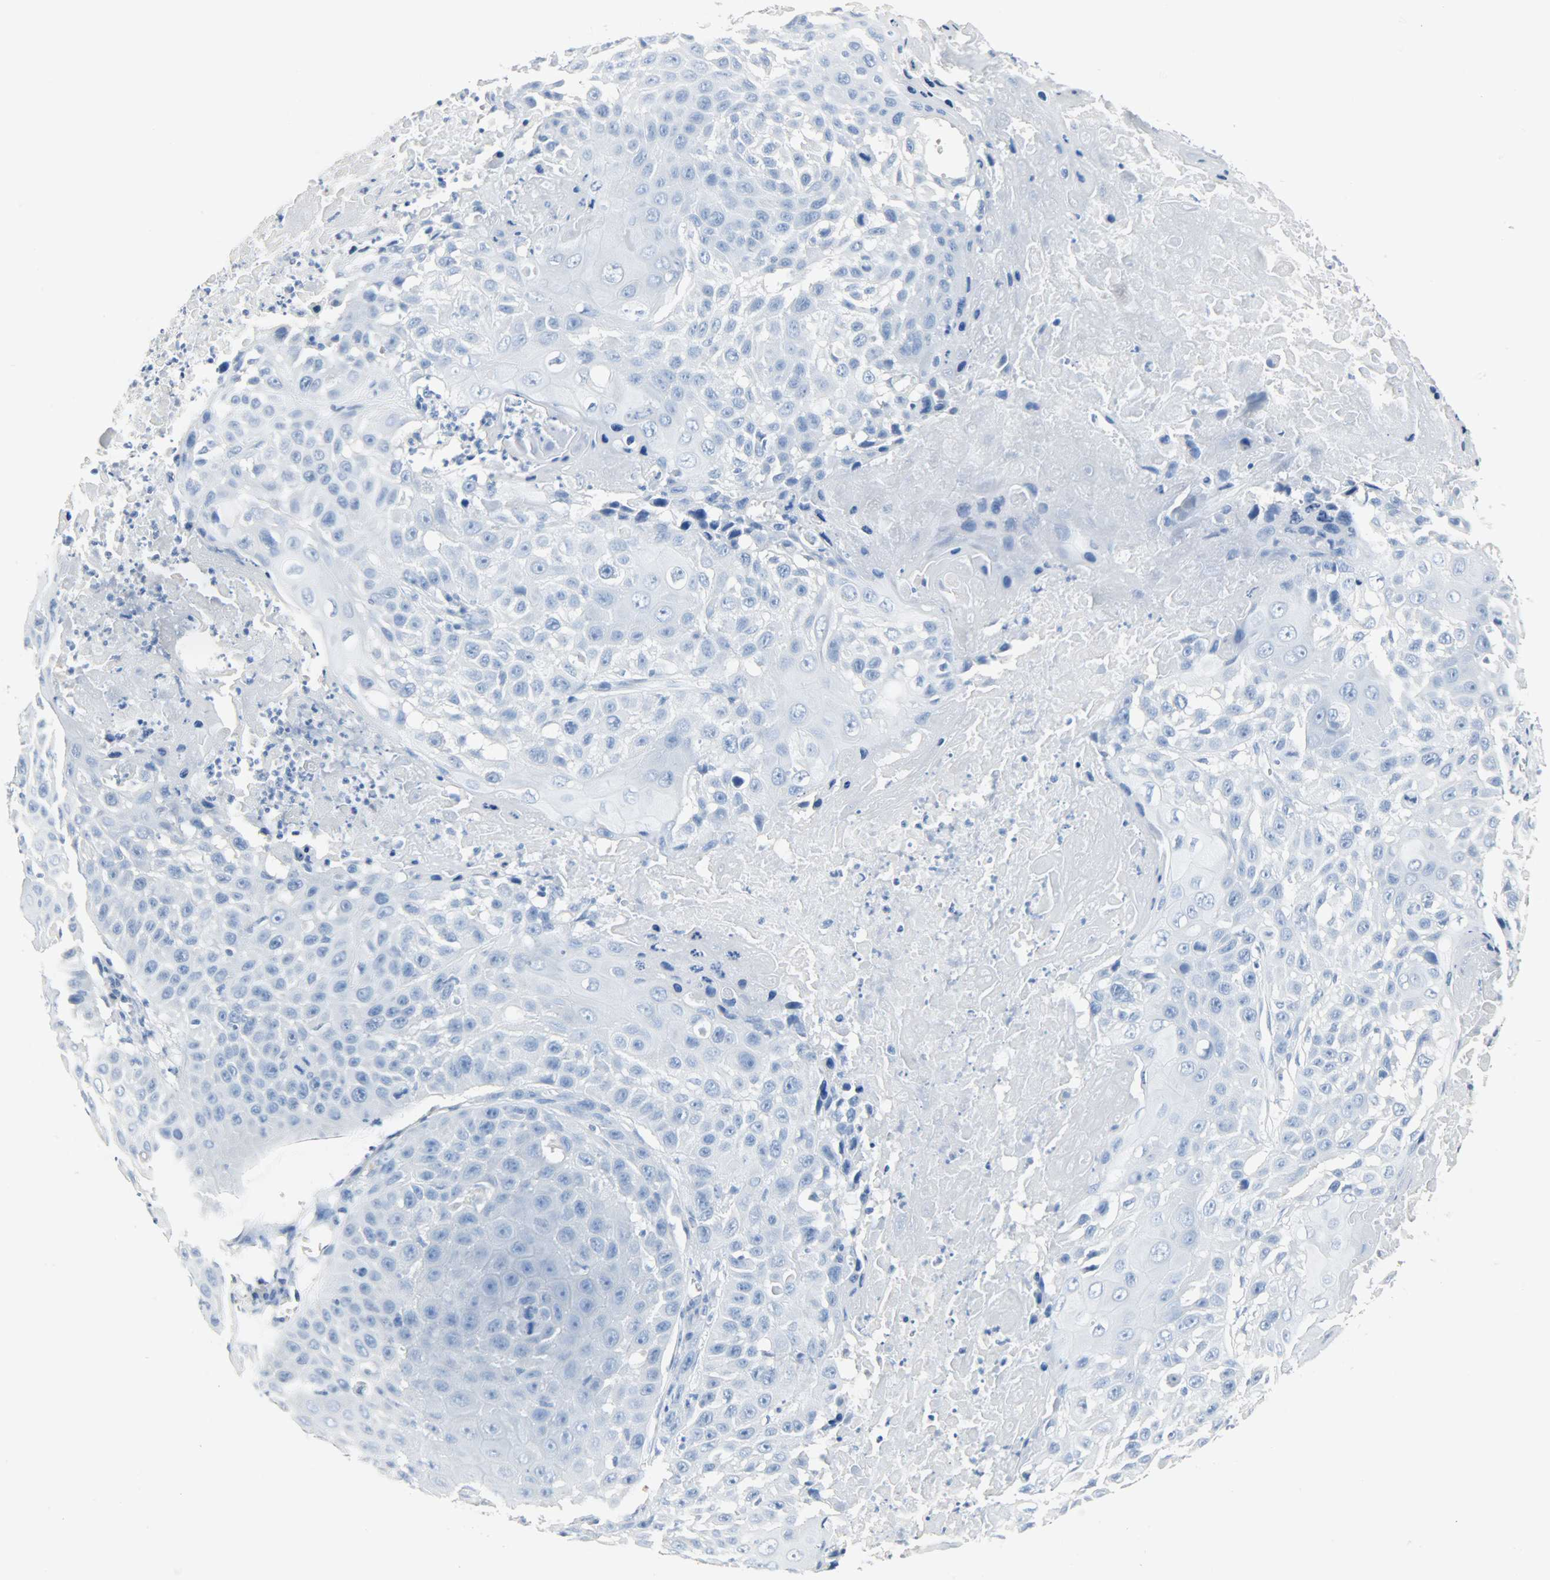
{"staining": {"intensity": "negative", "quantity": "none", "location": "none"}, "tissue": "cervical cancer", "cell_type": "Tumor cells", "image_type": "cancer", "snomed": [{"axis": "morphology", "description": "Squamous cell carcinoma, NOS"}, {"axis": "topography", "description": "Cervix"}], "caption": "IHC of squamous cell carcinoma (cervical) exhibits no expression in tumor cells.", "gene": "CA3", "patient": {"sex": "female", "age": 39}}